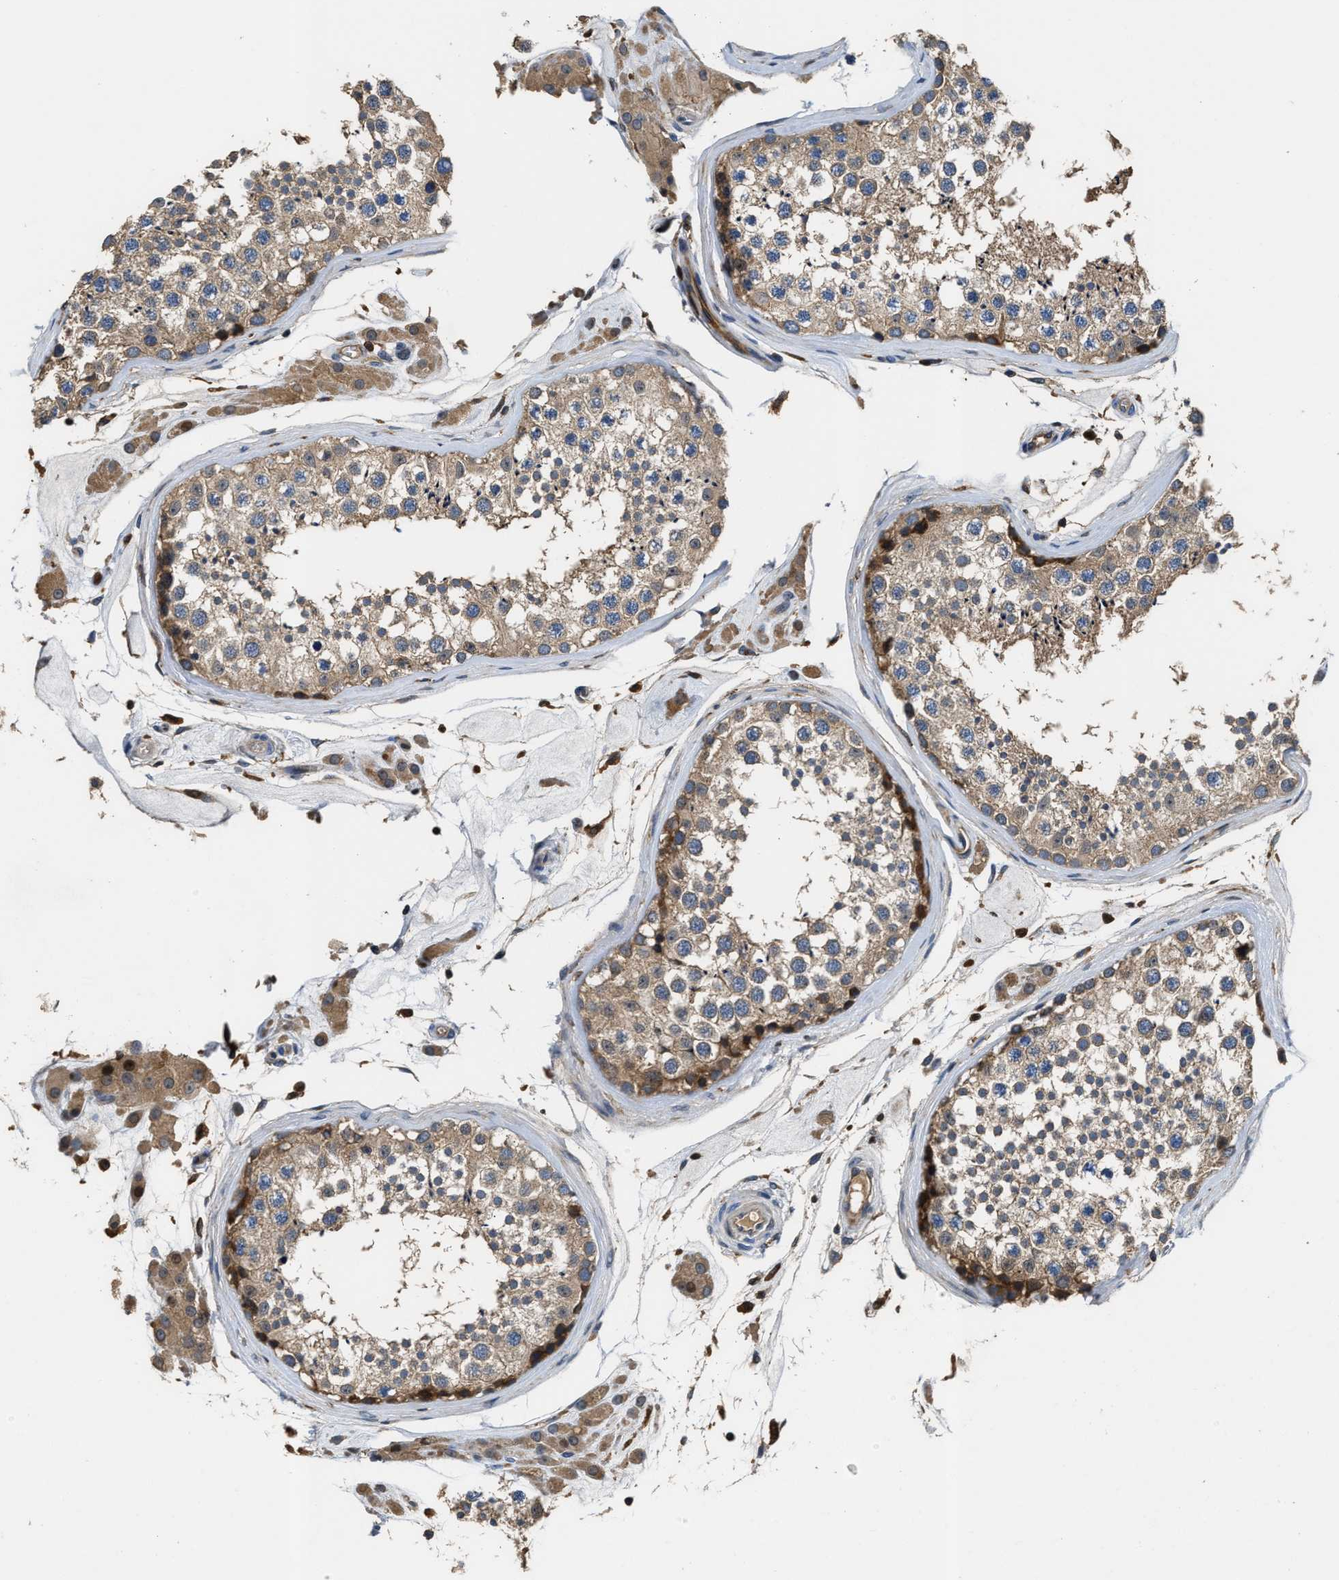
{"staining": {"intensity": "weak", "quantity": ">75%", "location": "cytoplasmic/membranous"}, "tissue": "testis", "cell_type": "Cells in seminiferous ducts", "image_type": "normal", "snomed": [{"axis": "morphology", "description": "Normal tissue, NOS"}, {"axis": "topography", "description": "Testis"}], "caption": "Testis stained with immunohistochemistry (IHC) shows weak cytoplasmic/membranous staining in about >75% of cells in seminiferous ducts.", "gene": "OSTF1", "patient": {"sex": "male", "age": 46}}